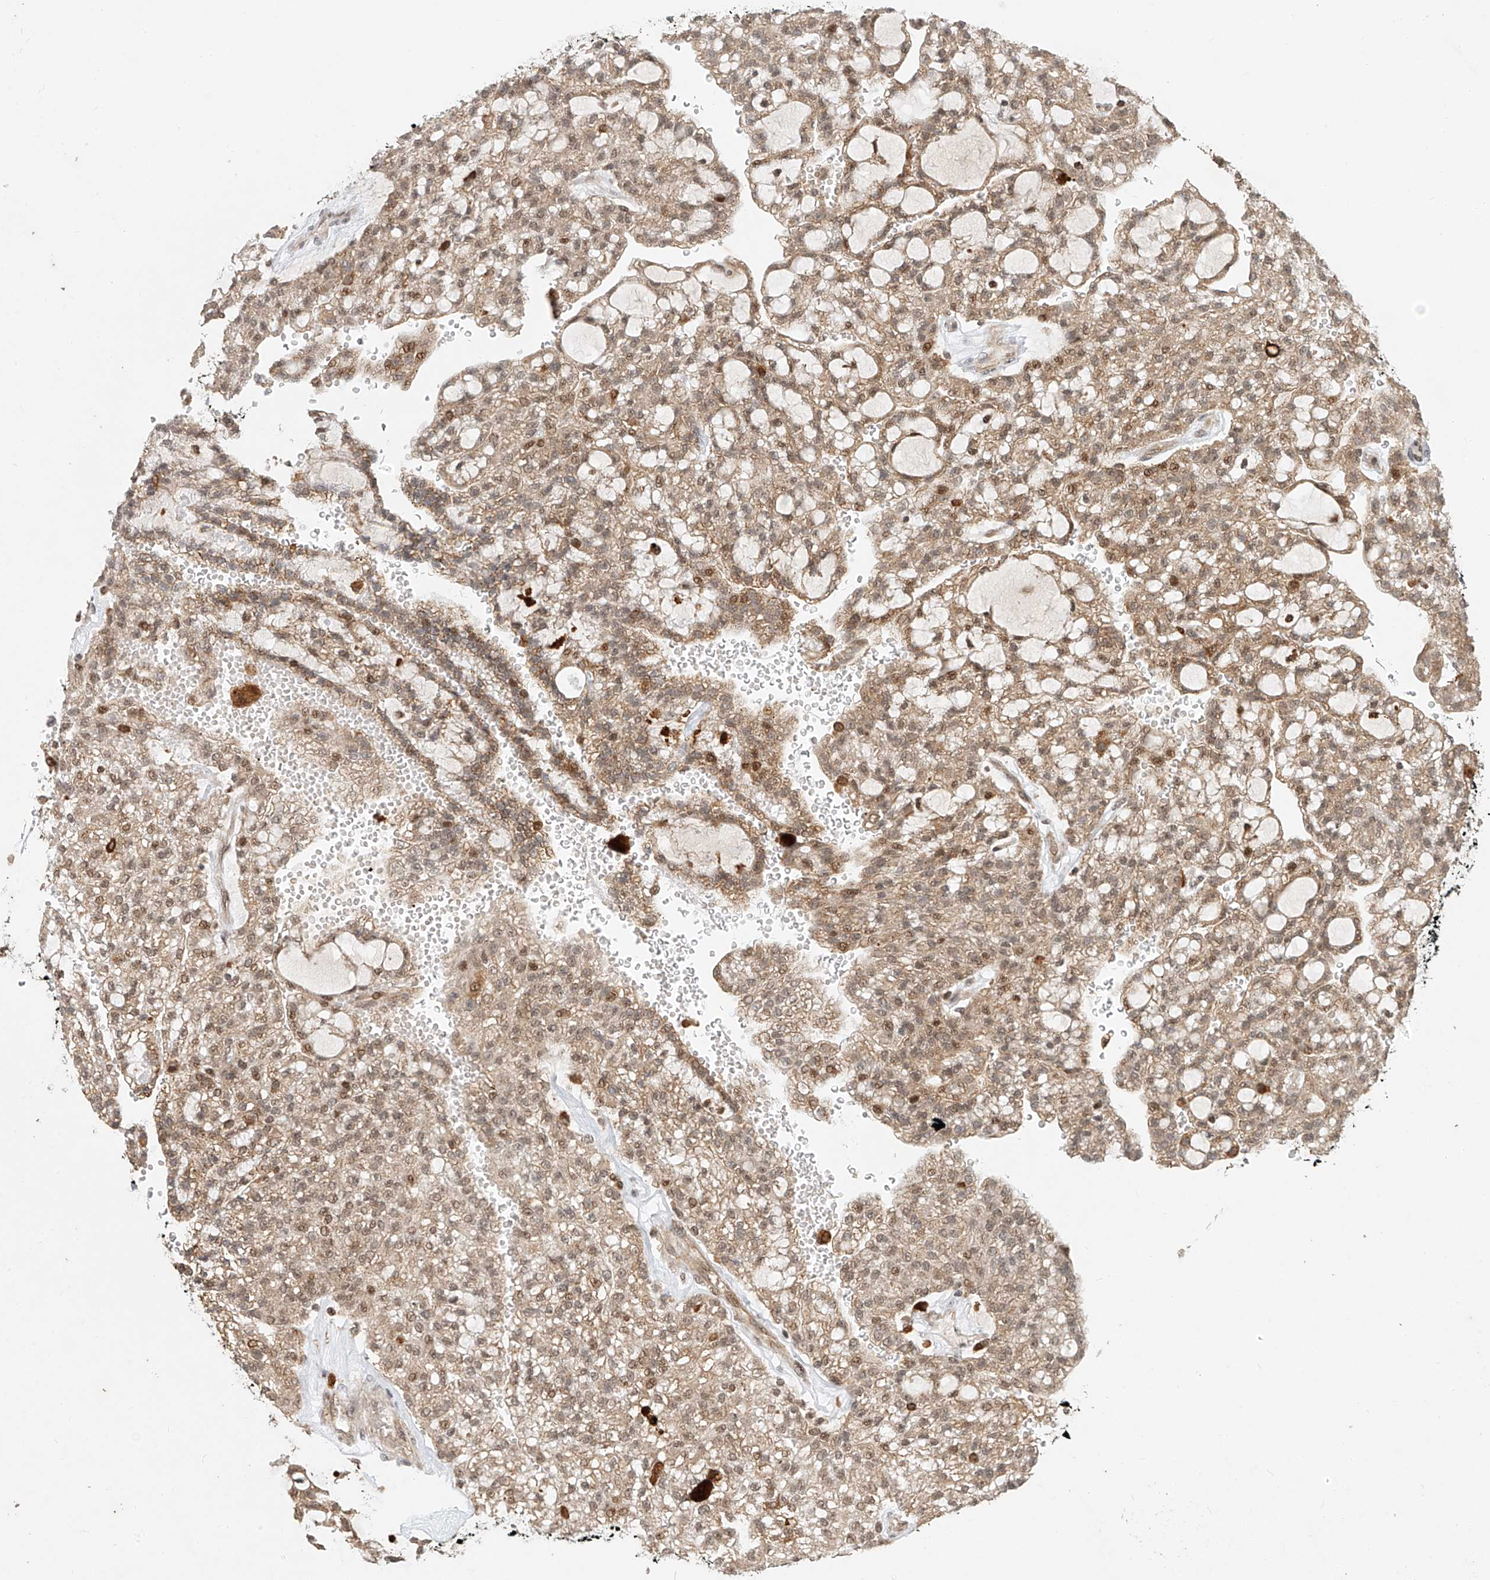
{"staining": {"intensity": "weak", "quantity": ">75%", "location": "cytoplasmic/membranous,nuclear"}, "tissue": "renal cancer", "cell_type": "Tumor cells", "image_type": "cancer", "snomed": [{"axis": "morphology", "description": "Adenocarcinoma, NOS"}, {"axis": "topography", "description": "Kidney"}], "caption": "High-magnification brightfield microscopy of renal adenocarcinoma stained with DAB (brown) and counterstained with hematoxylin (blue). tumor cells exhibit weak cytoplasmic/membranous and nuclear positivity is present in about>75% of cells.", "gene": "SYTL3", "patient": {"sex": "male", "age": 63}}